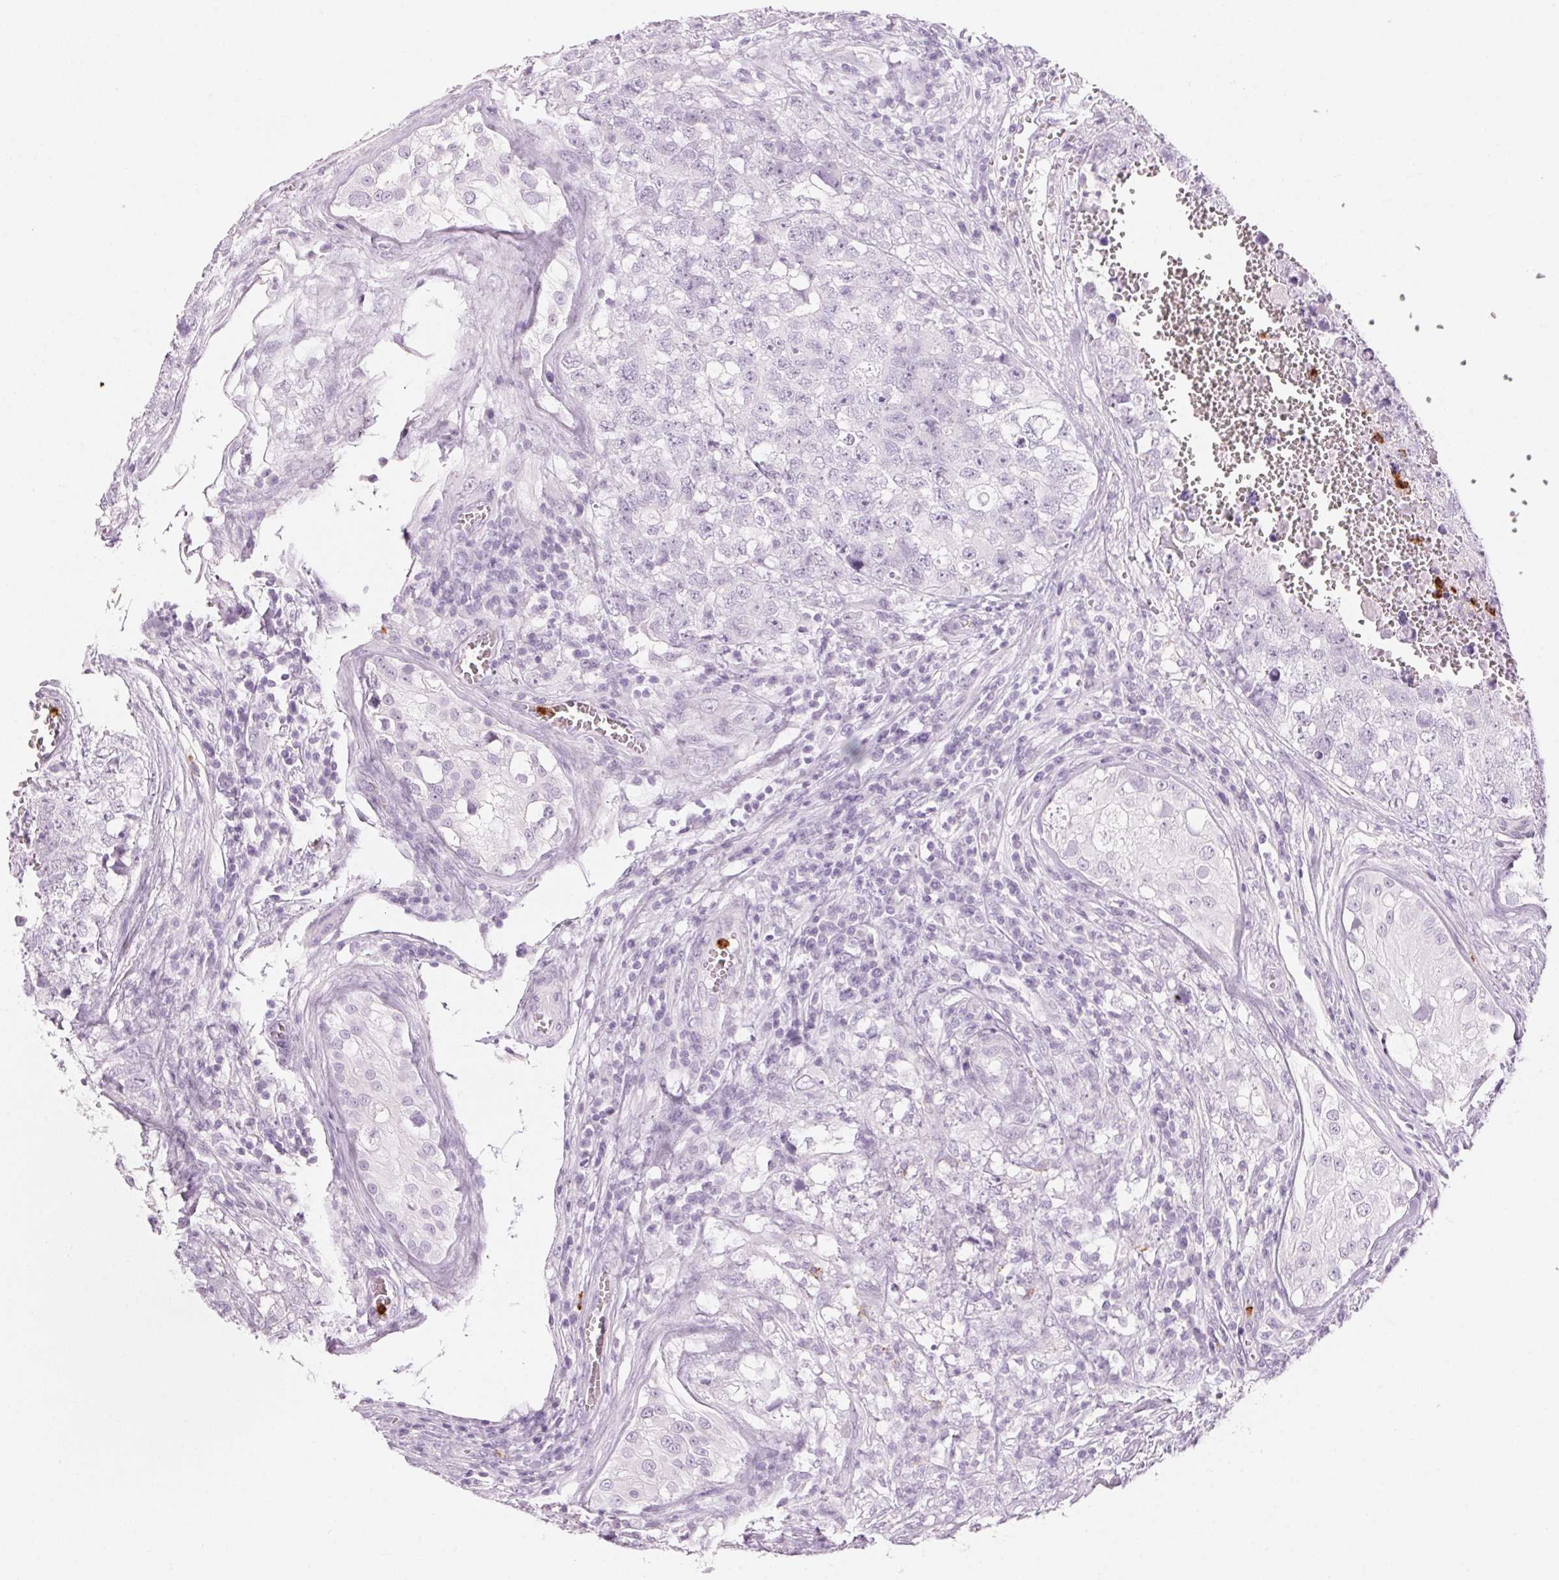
{"staining": {"intensity": "negative", "quantity": "none", "location": "none"}, "tissue": "testis cancer", "cell_type": "Tumor cells", "image_type": "cancer", "snomed": [{"axis": "morphology", "description": "Carcinoma, Embryonal, NOS"}, {"axis": "topography", "description": "Testis"}], "caption": "The image reveals no significant staining in tumor cells of embryonal carcinoma (testis).", "gene": "KLK7", "patient": {"sex": "male", "age": 18}}